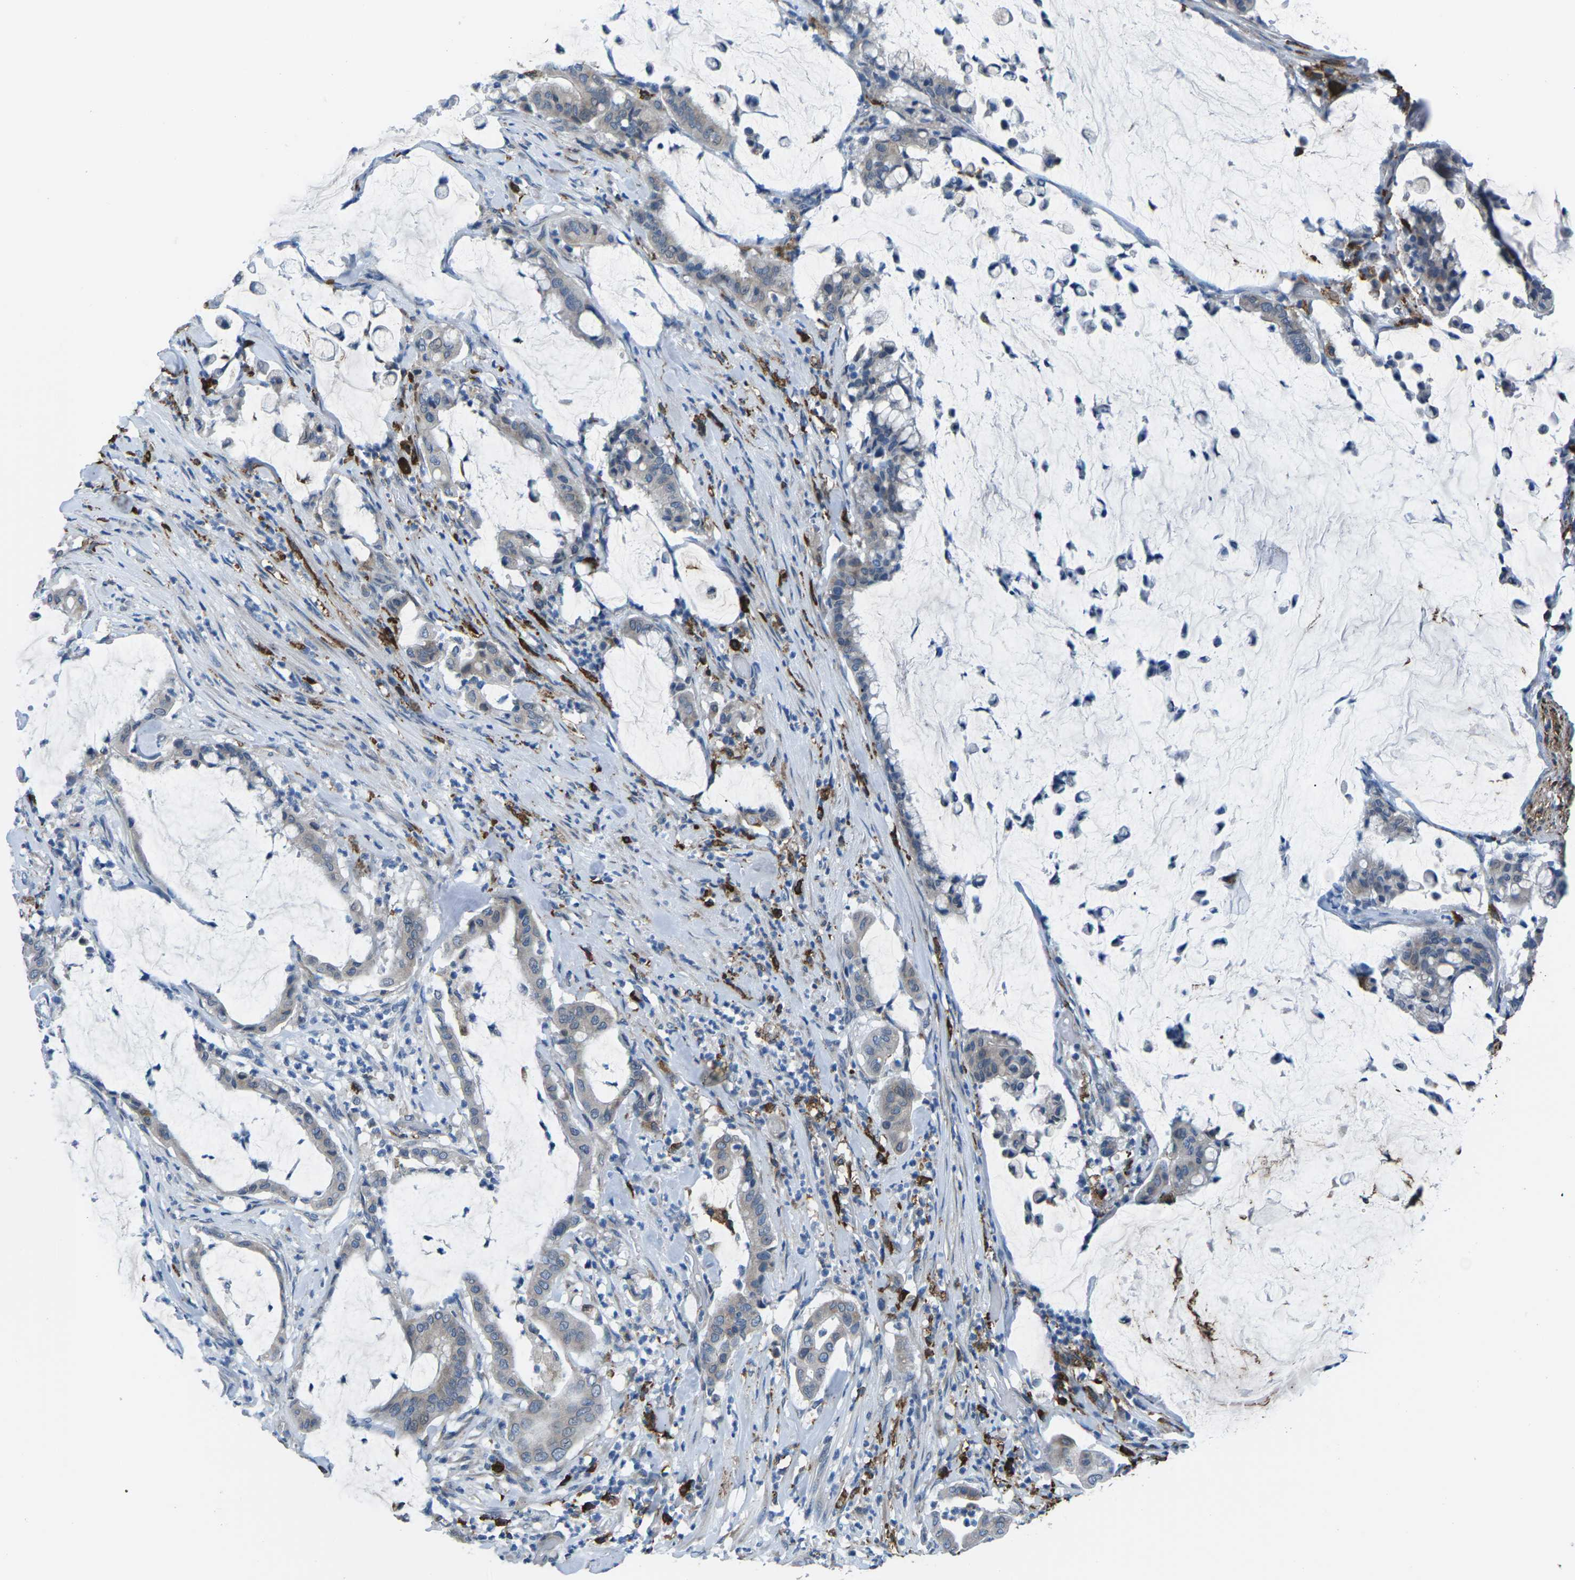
{"staining": {"intensity": "weak", "quantity": "<25%", "location": "cytoplasmic/membranous"}, "tissue": "pancreatic cancer", "cell_type": "Tumor cells", "image_type": "cancer", "snomed": [{"axis": "morphology", "description": "Adenocarcinoma, NOS"}, {"axis": "topography", "description": "Pancreas"}], "caption": "Immunohistochemistry image of human pancreatic cancer stained for a protein (brown), which shows no positivity in tumor cells.", "gene": "PTPN1", "patient": {"sex": "male", "age": 41}}